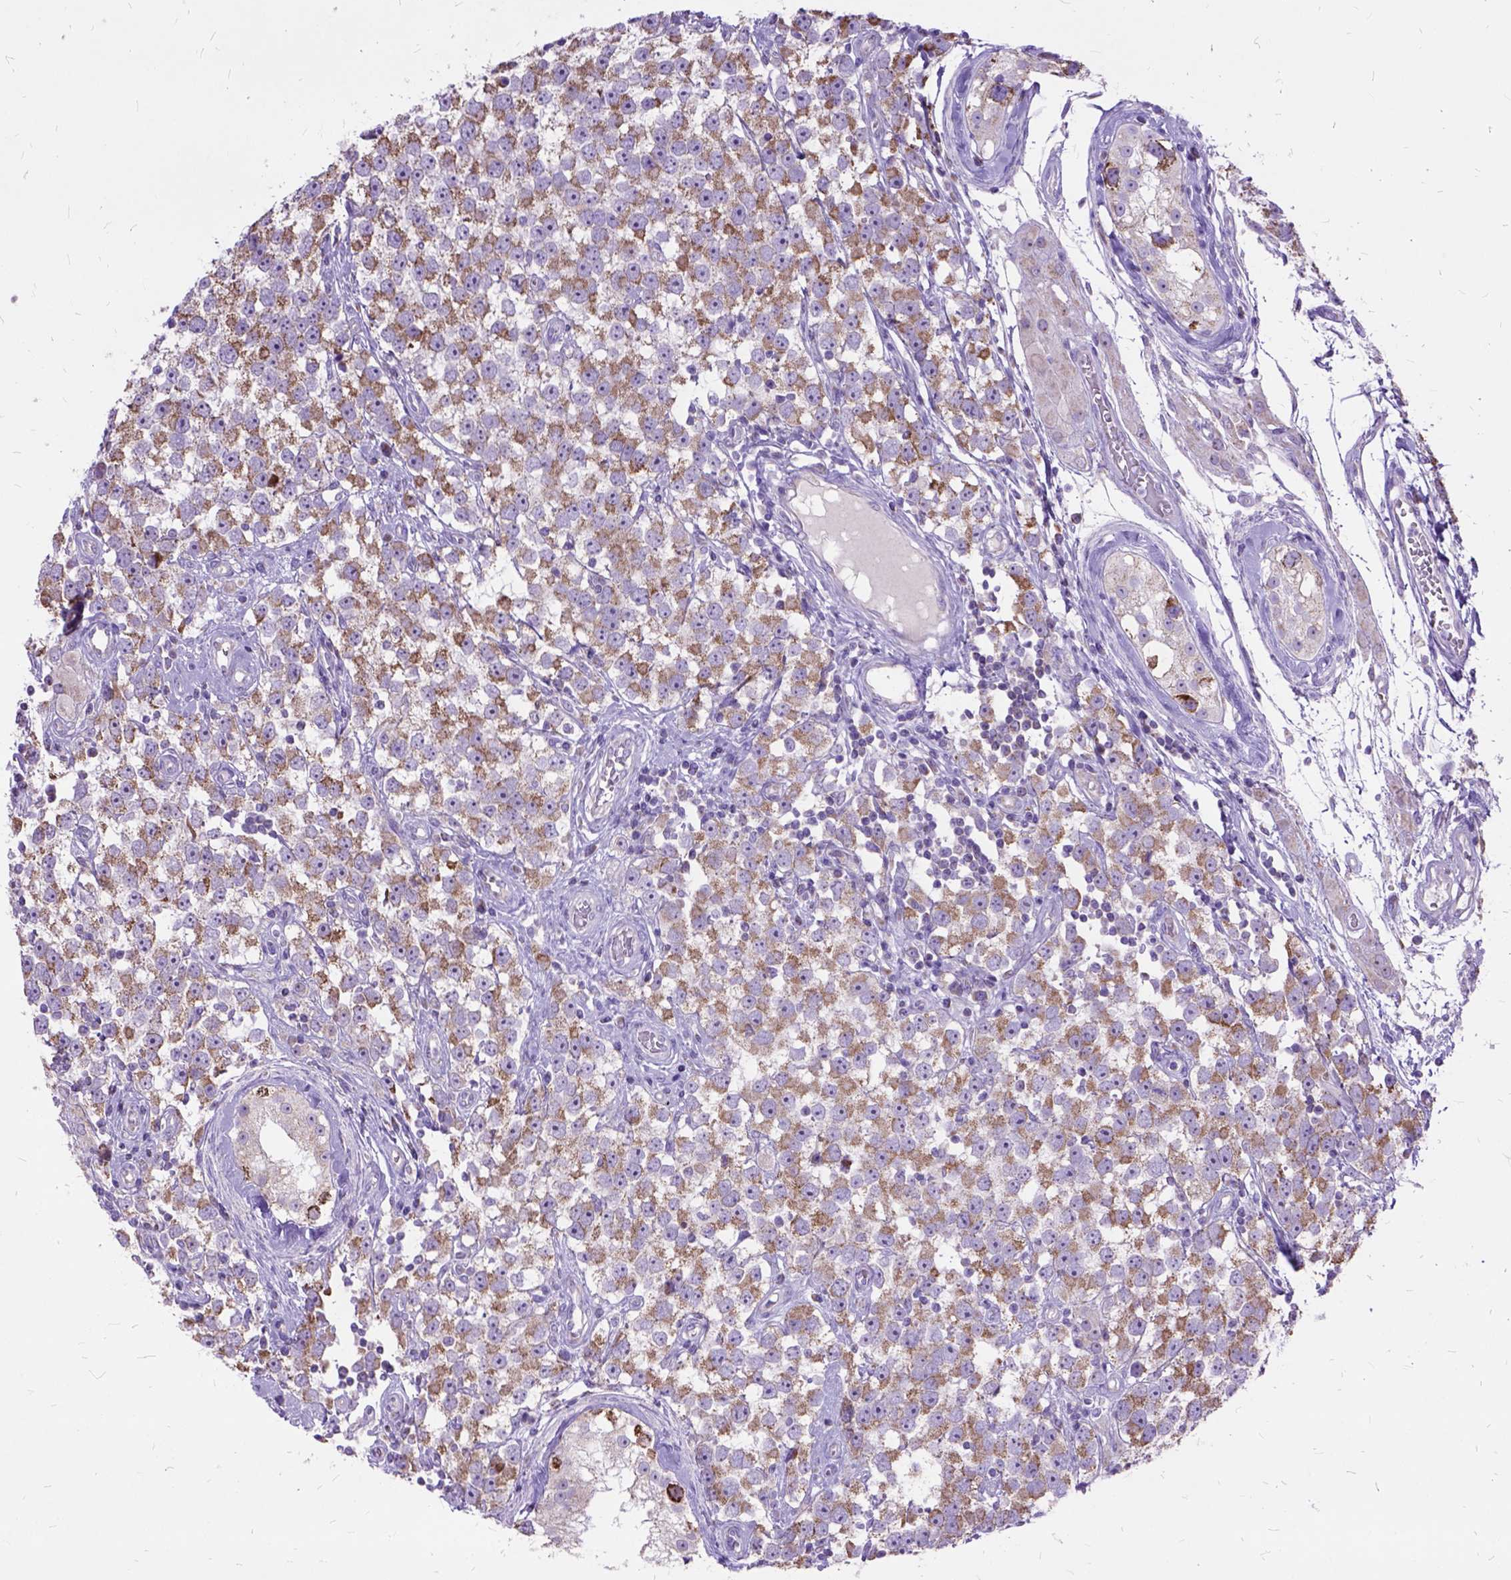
{"staining": {"intensity": "moderate", "quantity": ">75%", "location": "cytoplasmic/membranous"}, "tissue": "testis cancer", "cell_type": "Tumor cells", "image_type": "cancer", "snomed": [{"axis": "morphology", "description": "Seminoma, NOS"}, {"axis": "topography", "description": "Testis"}], "caption": "This image displays testis seminoma stained with immunohistochemistry to label a protein in brown. The cytoplasmic/membranous of tumor cells show moderate positivity for the protein. Nuclei are counter-stained blue.", "gene": "CTAG2", "patient": {"sex": "male", "age": 34}}